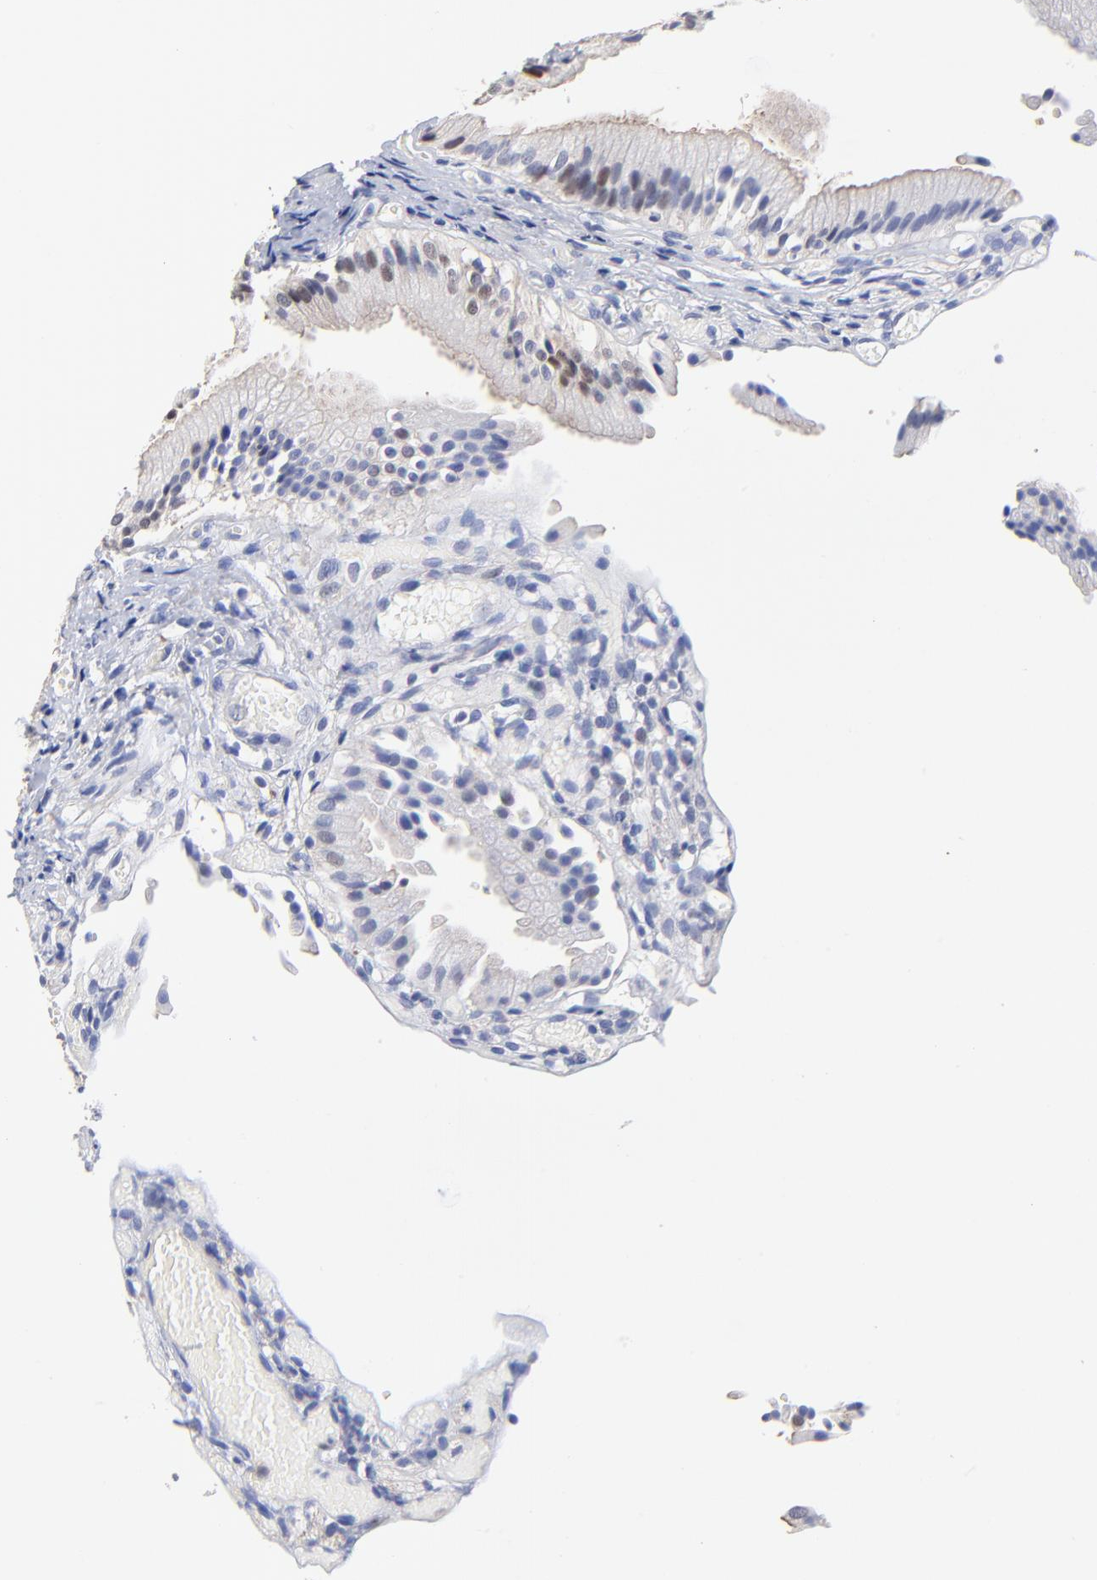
{"staining": {"intensity": "moderate", "quantity": "25%-75%", "location": "cytoplasmic/membranous,nuclear"}, "tissue": "gallbladder", "cell_type": "Glandular cells", "image_type": "normal", "snomed": [{"axis": "morphology", "description": "Normal tissue, NOS"}, {"axis": "topography", "description": "Gallbladder"}], "caption": "Human gallbladder stained with a brown dye reveals moderate cytoplasmic/membranous,nuclear positive expression in approximately 25%-75% of glandular cells.", "gene": "DCTPP1", "patient": {"sex": "male", "age": 65}}